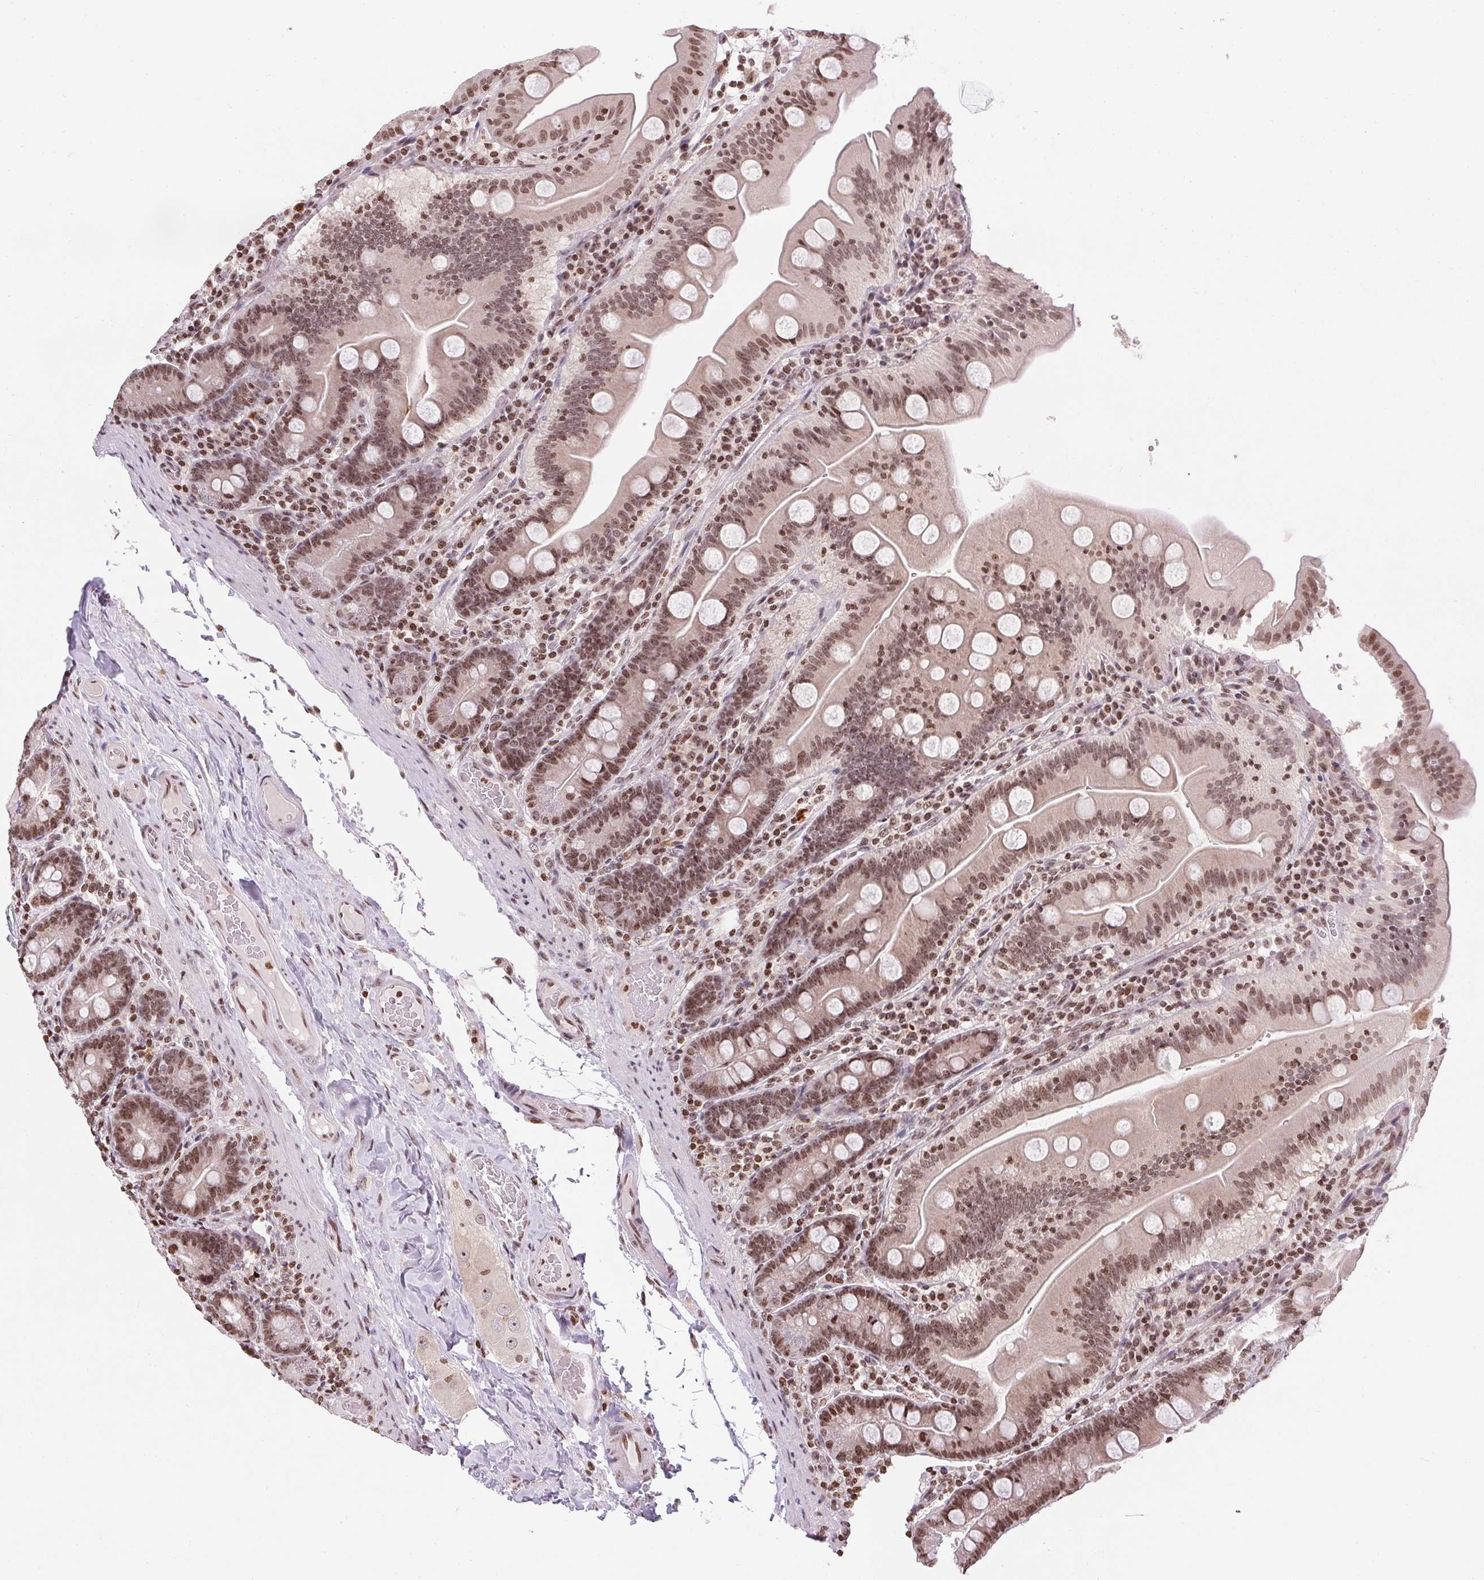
{"staining": {"intensity": "moderate", "quantity": ">75%", "location": "nuclear"}, "tissue": "small intestine", "cell_type": "Glandular cells", "image_type": "normal", "snomed": [{"axis": "morphology", "description": "Normal tissue, NOS"}, {"axis": "topography", "description": "Small intestine"}], "caption": "Small intestine stained with DAB immunohistochemistry exhibits medium levels of moderate nuclear staining in about >75% of glandular cells. The protein of interest is shown in brown color, while the nuclei are stained blue.", "gene": "RNF181", "patient": {"sex": "male", "age": 37}}